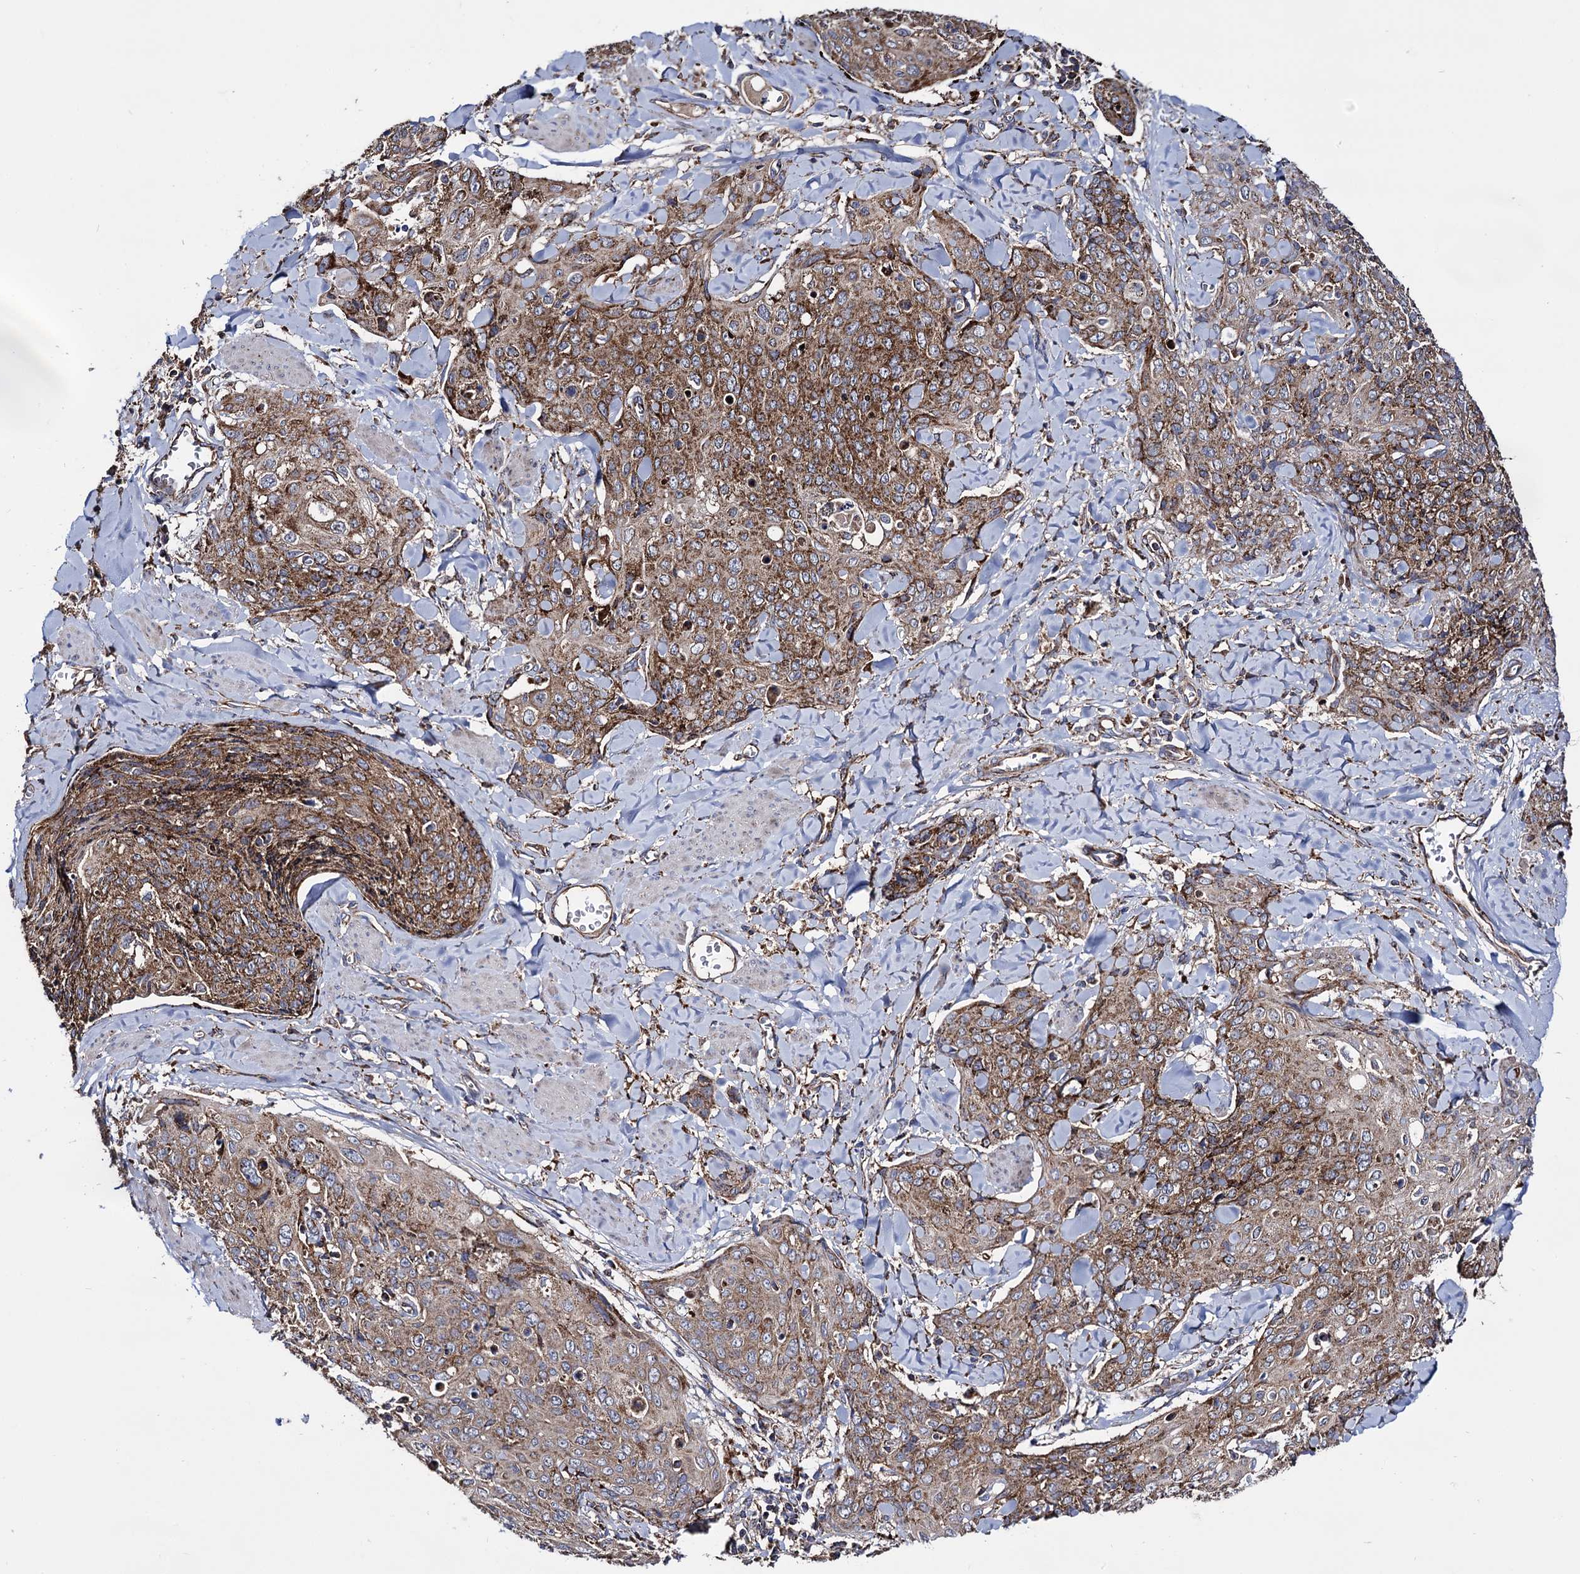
{"staining": {"intensity": "moderate", "quantity": ">75%", "location": "cytoplasmic/membranous"}, "tissue": "skin cancer", "cell_type": "Tumor cells", "image_type": "cancer", "snomed": [{"axis": "morphology", "description": "Squamous cell carcinoma, NOS"}, {"axis": "topography", "description": "Skin"}, {"axis": "topography", "description": "Vulva"}], "caption": "Skin cancer was stained to show a protein in brown. There is medium levels of moderate cytoplasmic/membranous positivity in about >75% of tumor cells.", "gene": "IQCH", "patient": {"sex": "female", "age": 85}}